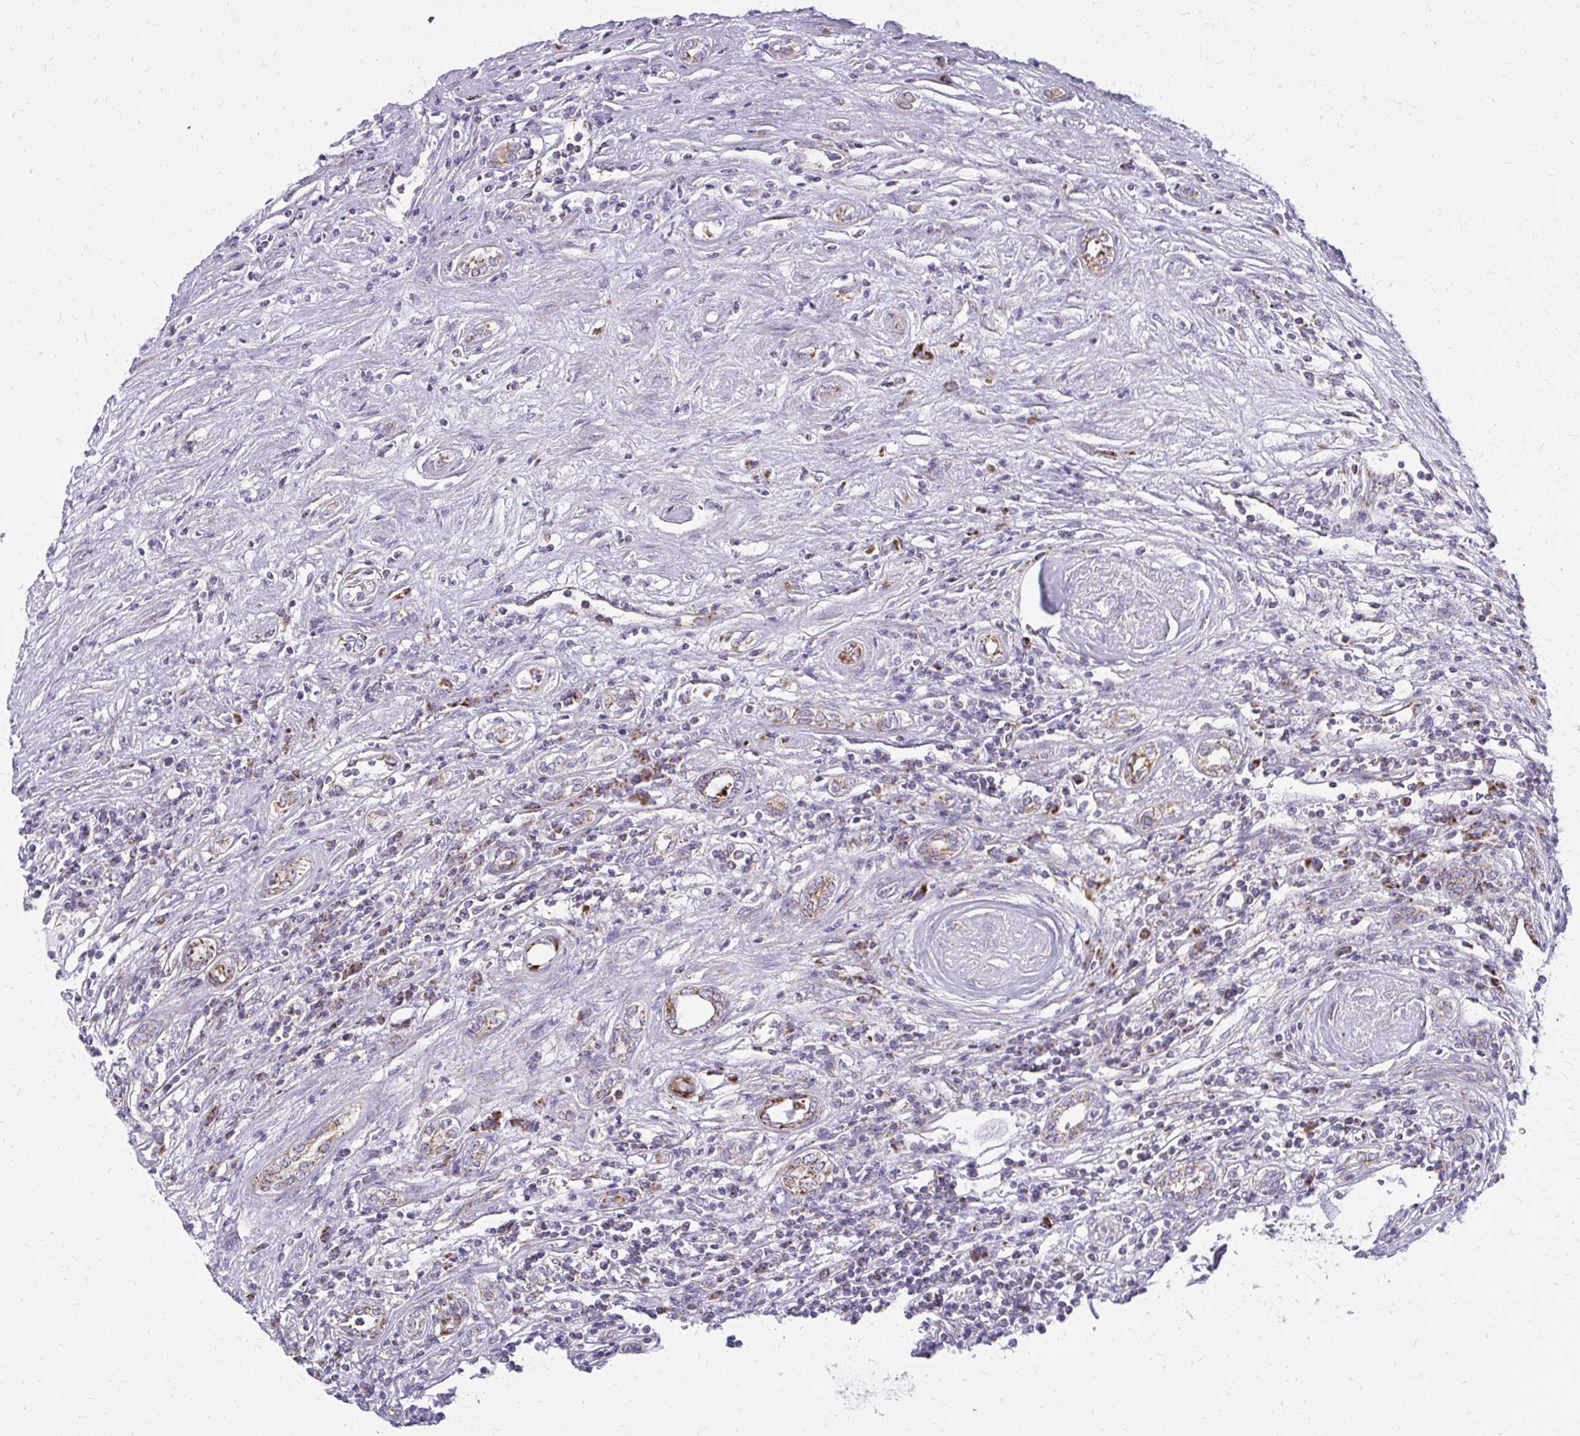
{"staining": {"intensity": "moderate", "quantity": ">75%", "location": "cytoplasmic/membranous"}, "tissue": "renal cancer", "cell_type": "Tumor cells", "image_type": "cancer", "snomed": [{"axis": "morphology", "description": "Adenocarcinoma, NOS"}, {"axis": "topography", "description": "Kidney"}], "caption": "A high-resolution histopathology image shows immunohistochemistry (IHC) staining of renal cancer, which reveals moderate cytoplasmic/membranous expression in approximately >75% of tumor cells.", "gene": "IFIT1", "patient": {"sex": "female", "age": 67}}